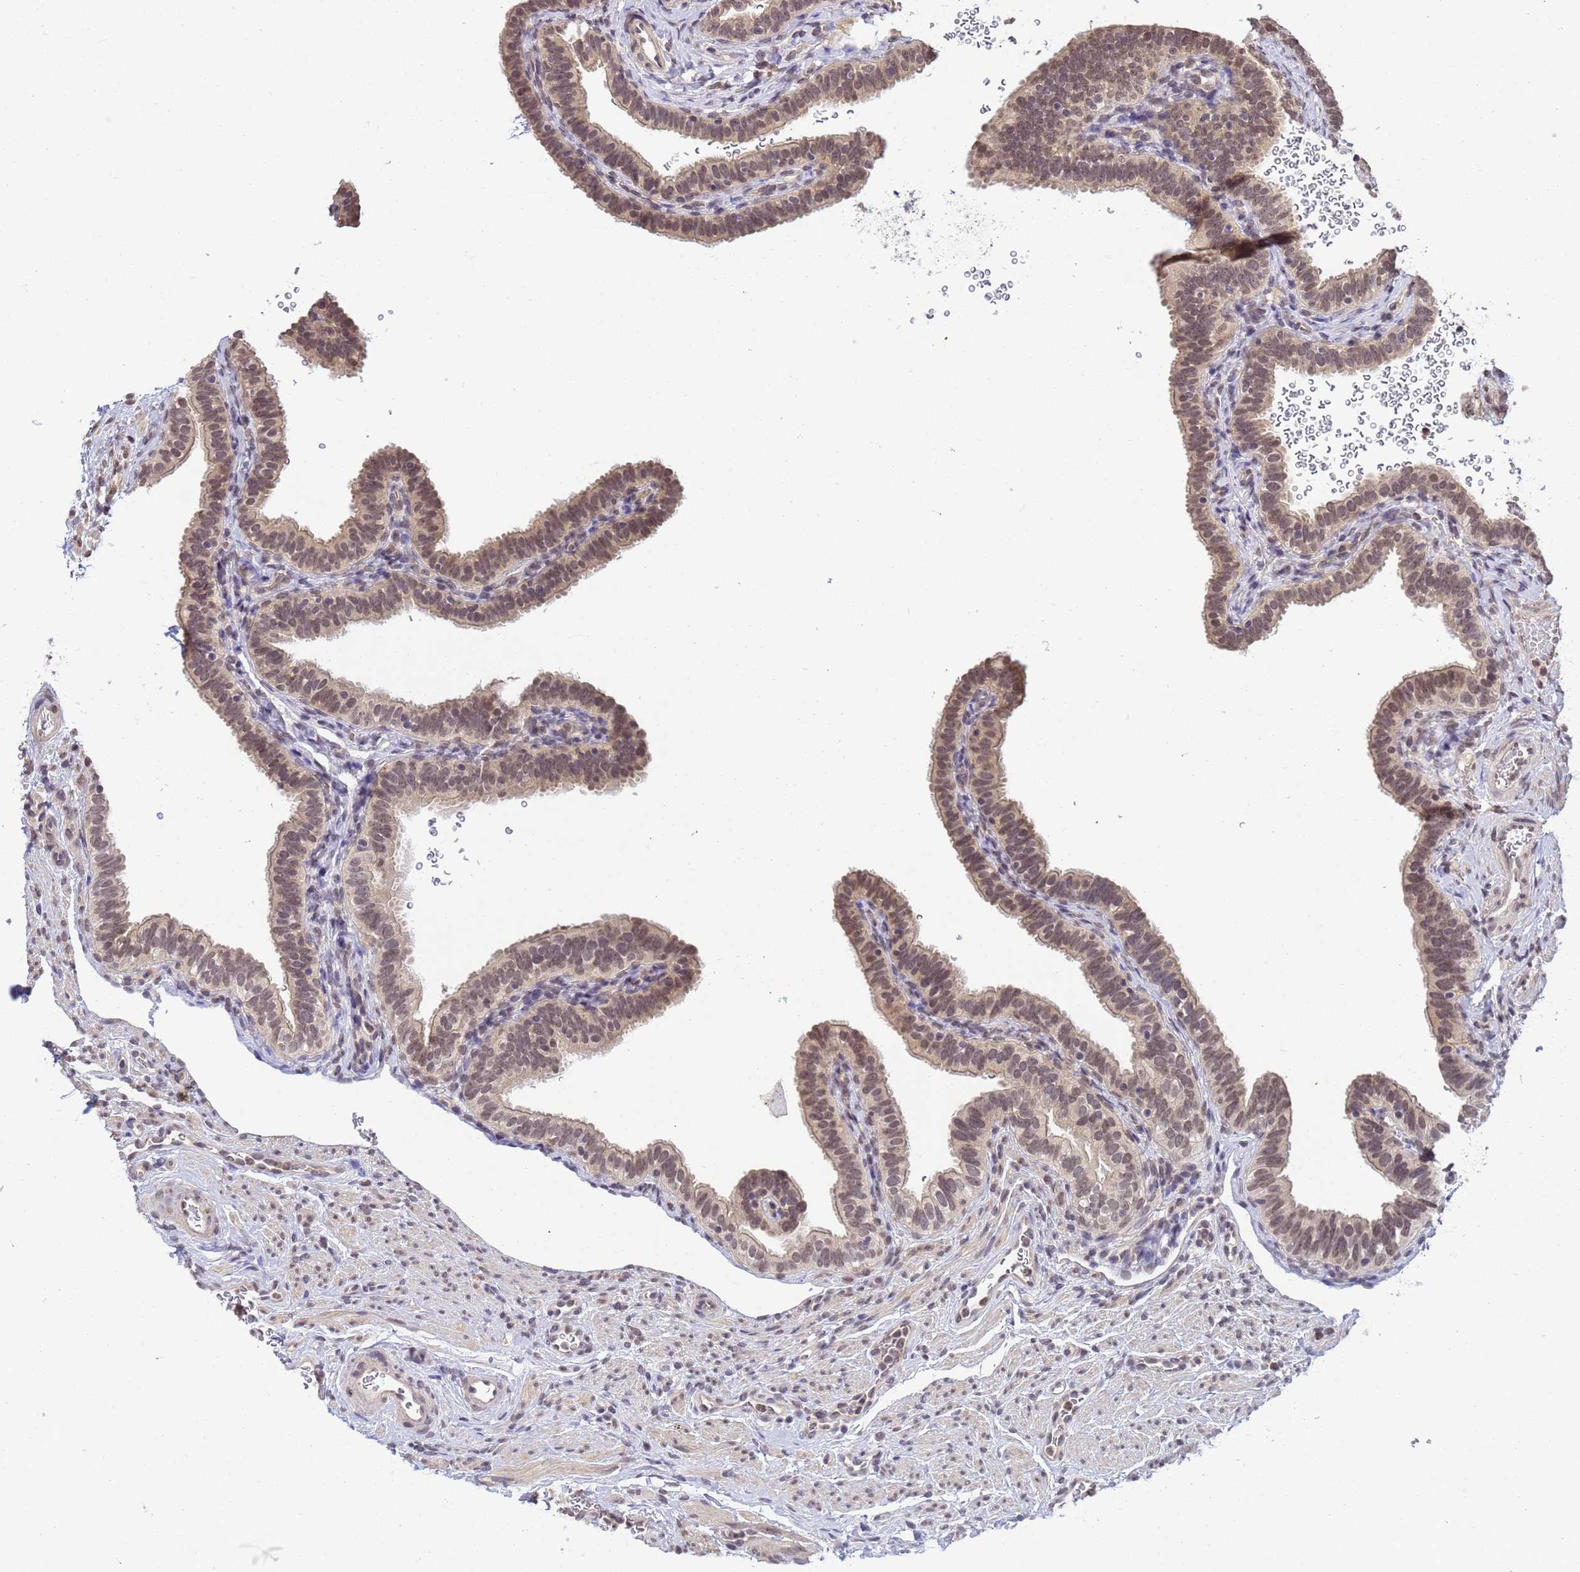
{"staining": {"intensity": "weak", "quantity": "25%-75%", "location": "cytoplasmic/membranous,nuclear"}, "tissue": "fallopian tube", "cell_type": "Glandular cells", "image_type": "normal", "snomed": [{"axis": "morphology", "description": "Normal tissue, NOS"}, {"axis": "topography", "description": "Fallopian tube"}], "caption": "Human fallopian tube stained with a brown dye demonstrates weak cytoplasmic/membranous,nuclear positive staining in approximately 25%-75% of glandular cells.", "gene": "MYL7", "patient": {"sex": "female", "age": 41}}